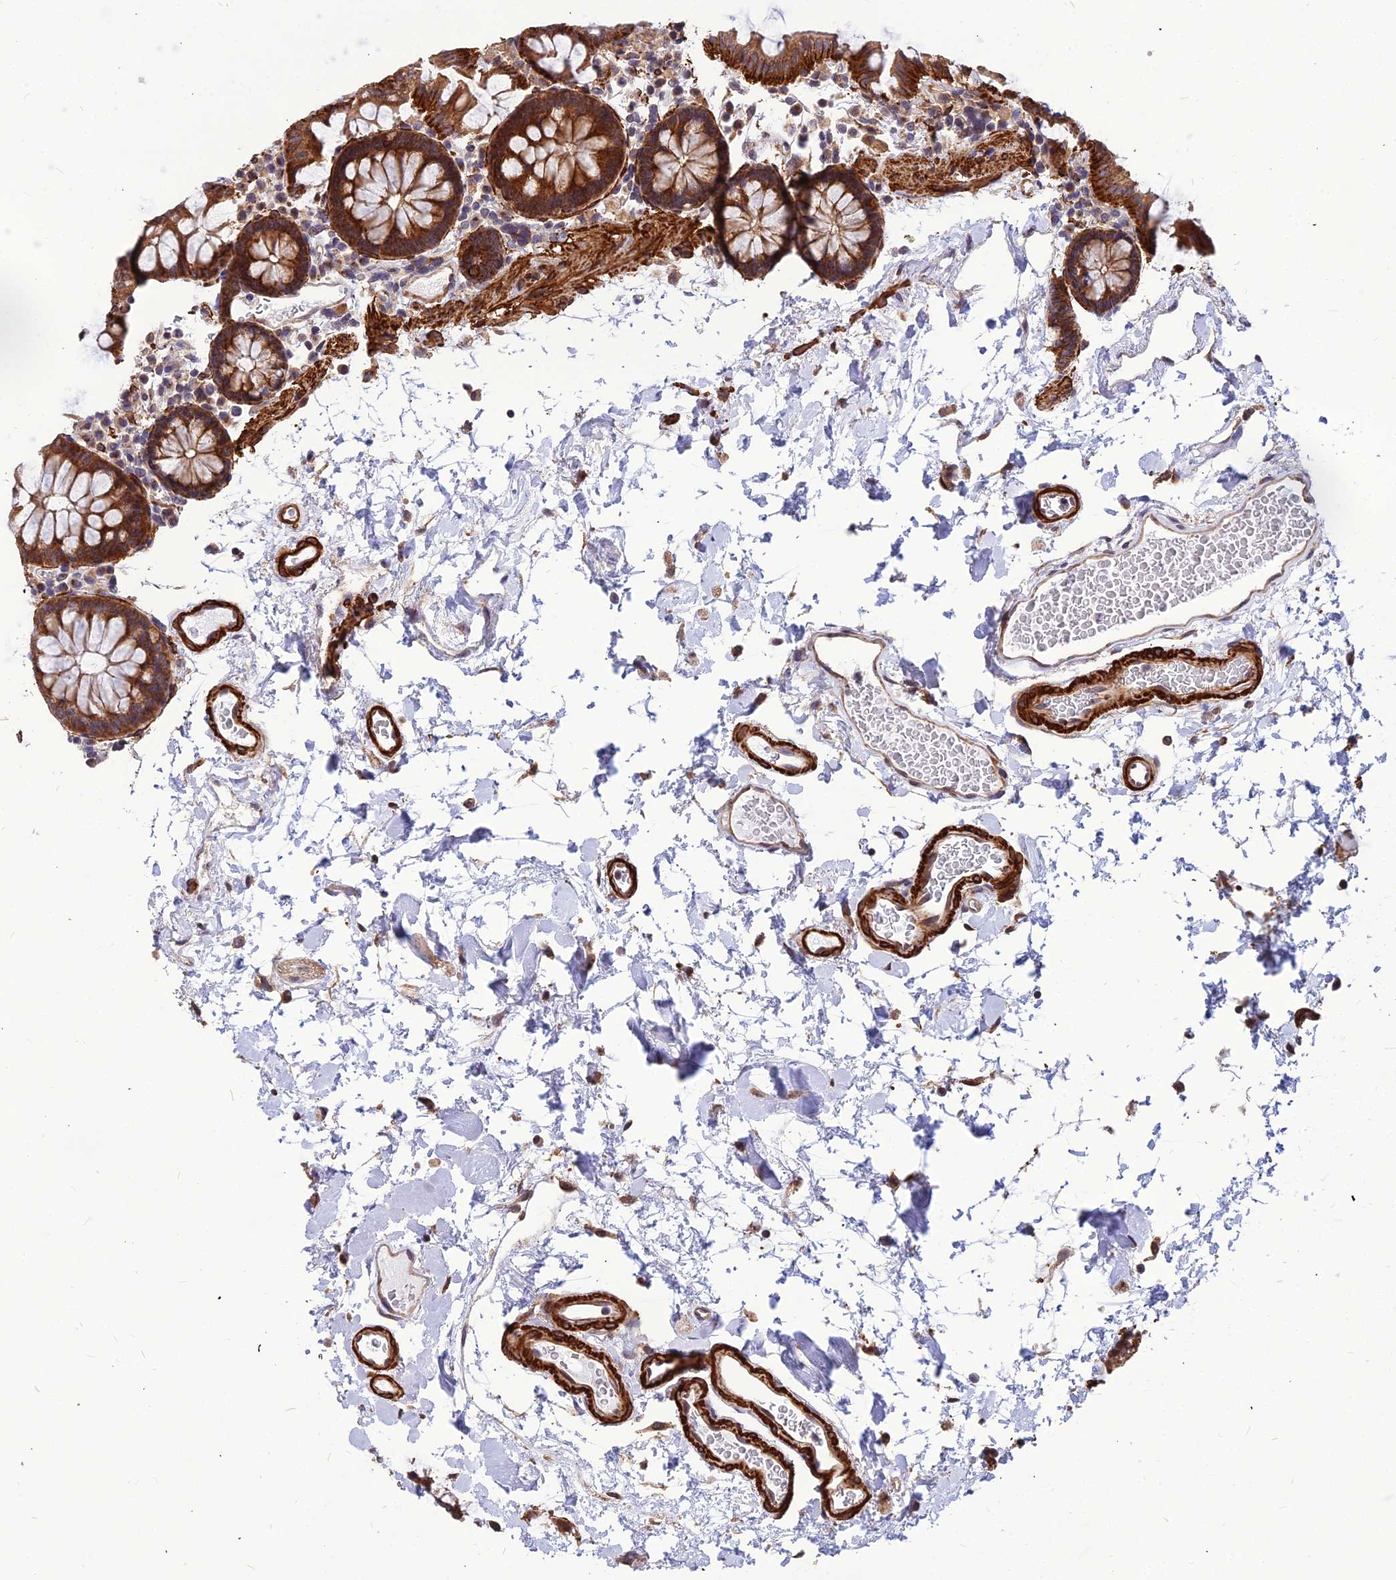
{"staining": {"intensity": "weak", "quantity": ">75%", "location": "cytoplasmic/membranous"}, "tissue": "colon", "cell_type": "Endothelial cells", "image_type": "normal", "snomed": [{"axis": "morphology", "description": "Normal tissue, NOS"}, {"axis": "topography", "description": "Colon"}], "caption": "The immunohistochemical stain shows weak cytoplasmic/membranous staining in endothelial cells of unremarkable colon. The staining is performed using DAB brown chromogen to label protein expression. The nuclei are counter-stained blue using hematoxylin.", "gene": "LEKR1", "patient": {"sex": "male", "age": 75}}